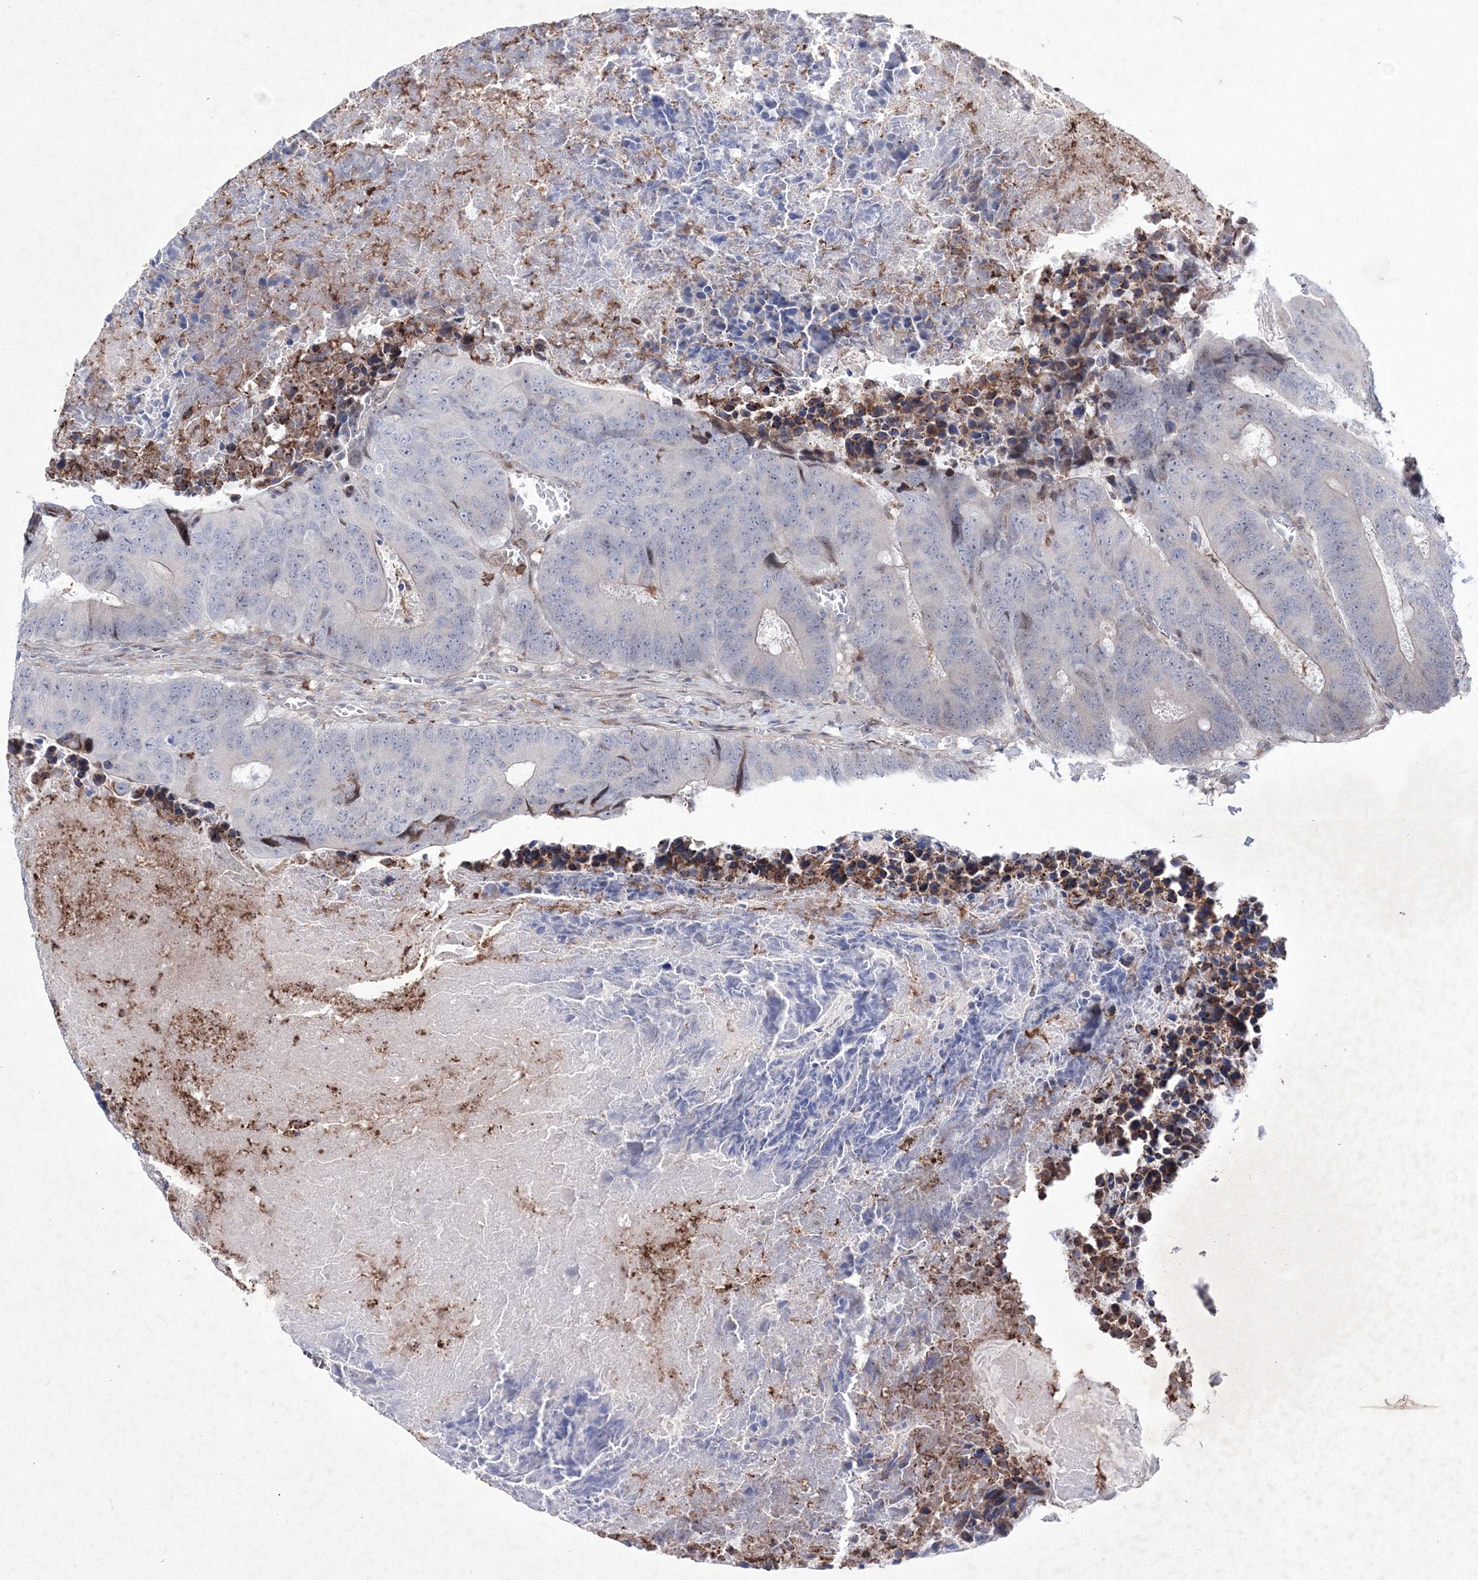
{"staining": {"intensity": "negative", "quantity": "none", "location": "none"}, "tissue": "colorectal cancer", "cell_type": "Tumor cells", "image_type": "cancer", "snomed": [{"axis": "morphology", "description": "Adenocarcinoma, NOS"}, {"axis": "topography", "description": "Colon"}], "caption": "An image of human colorectal adenocarcinoma is negative for staining in tumor cells.", "gene": "RNPEPL1", "patient": {"sex": "male", "age": 87}}